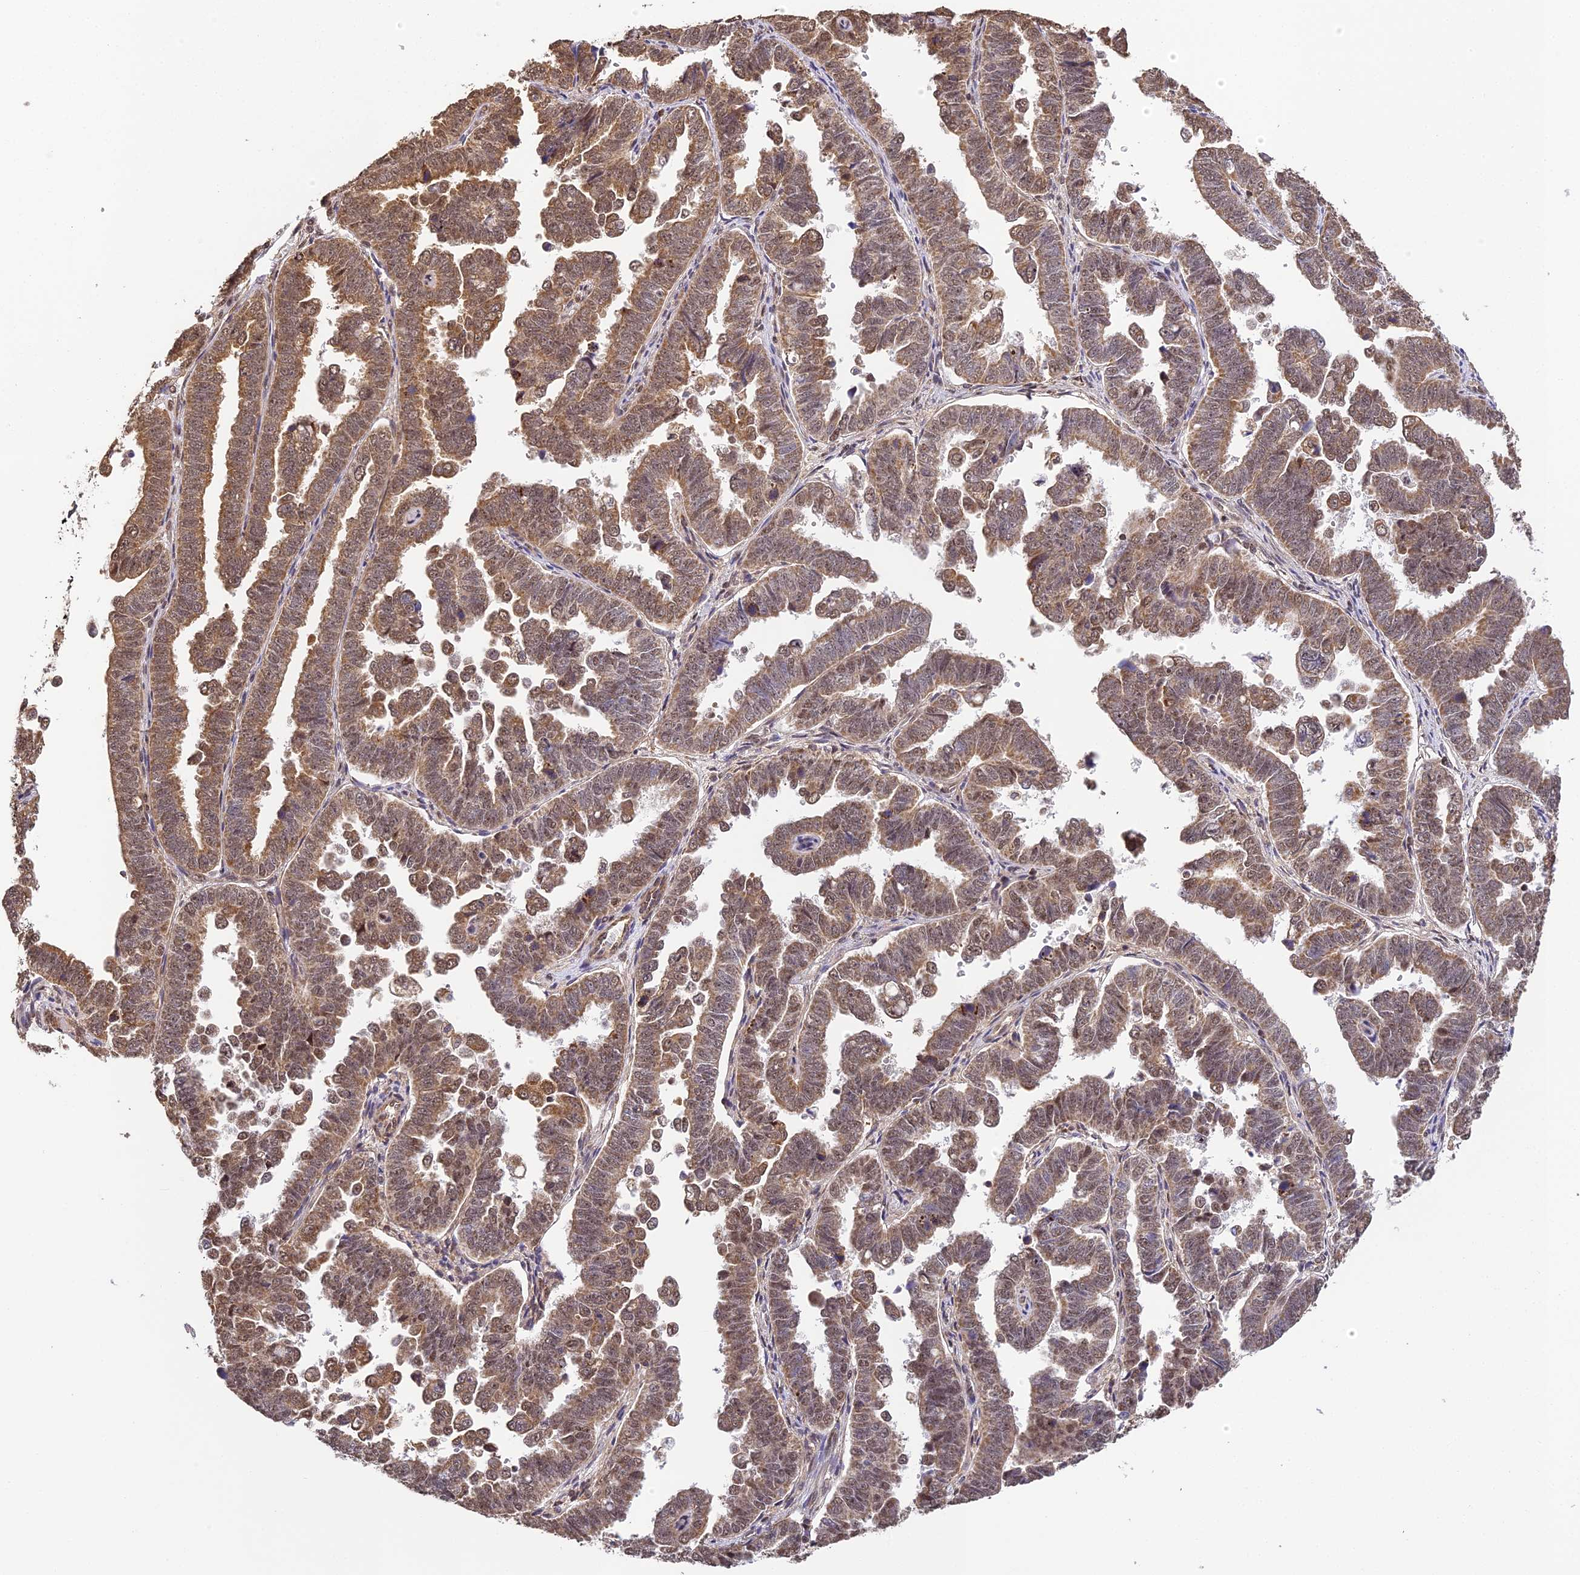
{"staining": {"intensity": "moderate", "quantity": ">75%", "location": "cytoplasmic/membranous"}, "tissue": "endometrial cancer", "cell_type": "Tumor cells", "image_type": "cancer", "snomed": [{"axis": "morphology", "description": "Adenocarcinoma, NOS"}, {"axis": "topography", "description": "Endometrium"}], "caption": "An IHC histopathology image of neoplastic tissue is shown. Protein staining in brown labels moderate cytoplasmic/membranous positivity in endometrial cancer (adenocarcinoma) within tumor cells.", "gene": "ZNF443", "patient": {"sex": "female", "age": 75}}